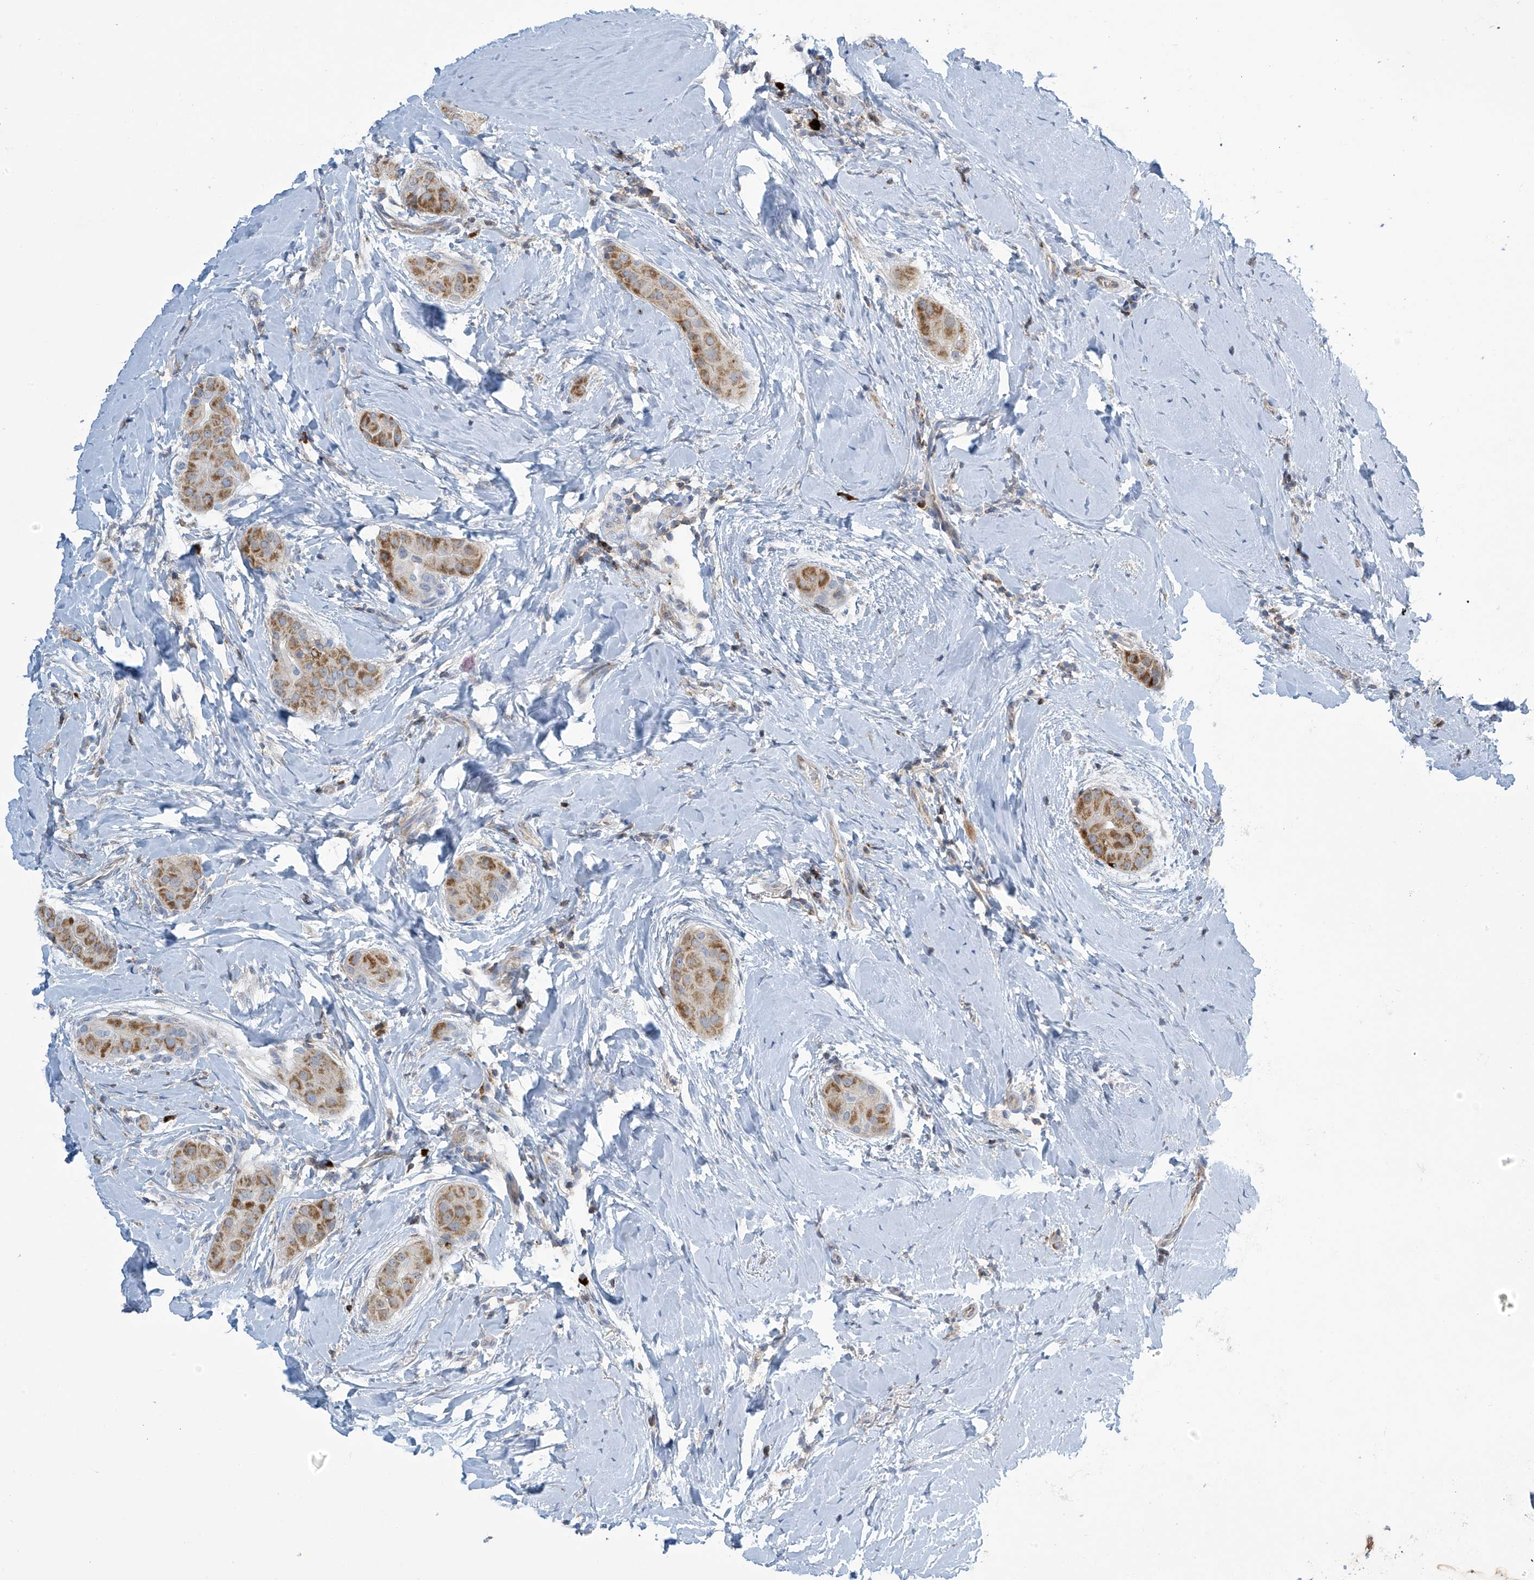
{"staining": {"intensity": "moderate", "quantity": ">75%", "location": "cytoplasmic/membranous"}, "tissue": "thyroid cancer", "cell_type": "Tumor cells", "image_type": "cancer", "snomed": [{"axis": "morphology", "description": "Papillary adenocarcinoma, NOS"}, {"axis": "topography", "description": "Thyroid gland"}], "caption": "There is medium levels of moderate cytoplasmic/membranous positivity in tumor cells of thyroid papillary adenocarcinoma, as demonstrated by immunohistochemical staining (brown color).", "gene": "IBA57", "patient": {"sex": "male", "age": 33}}